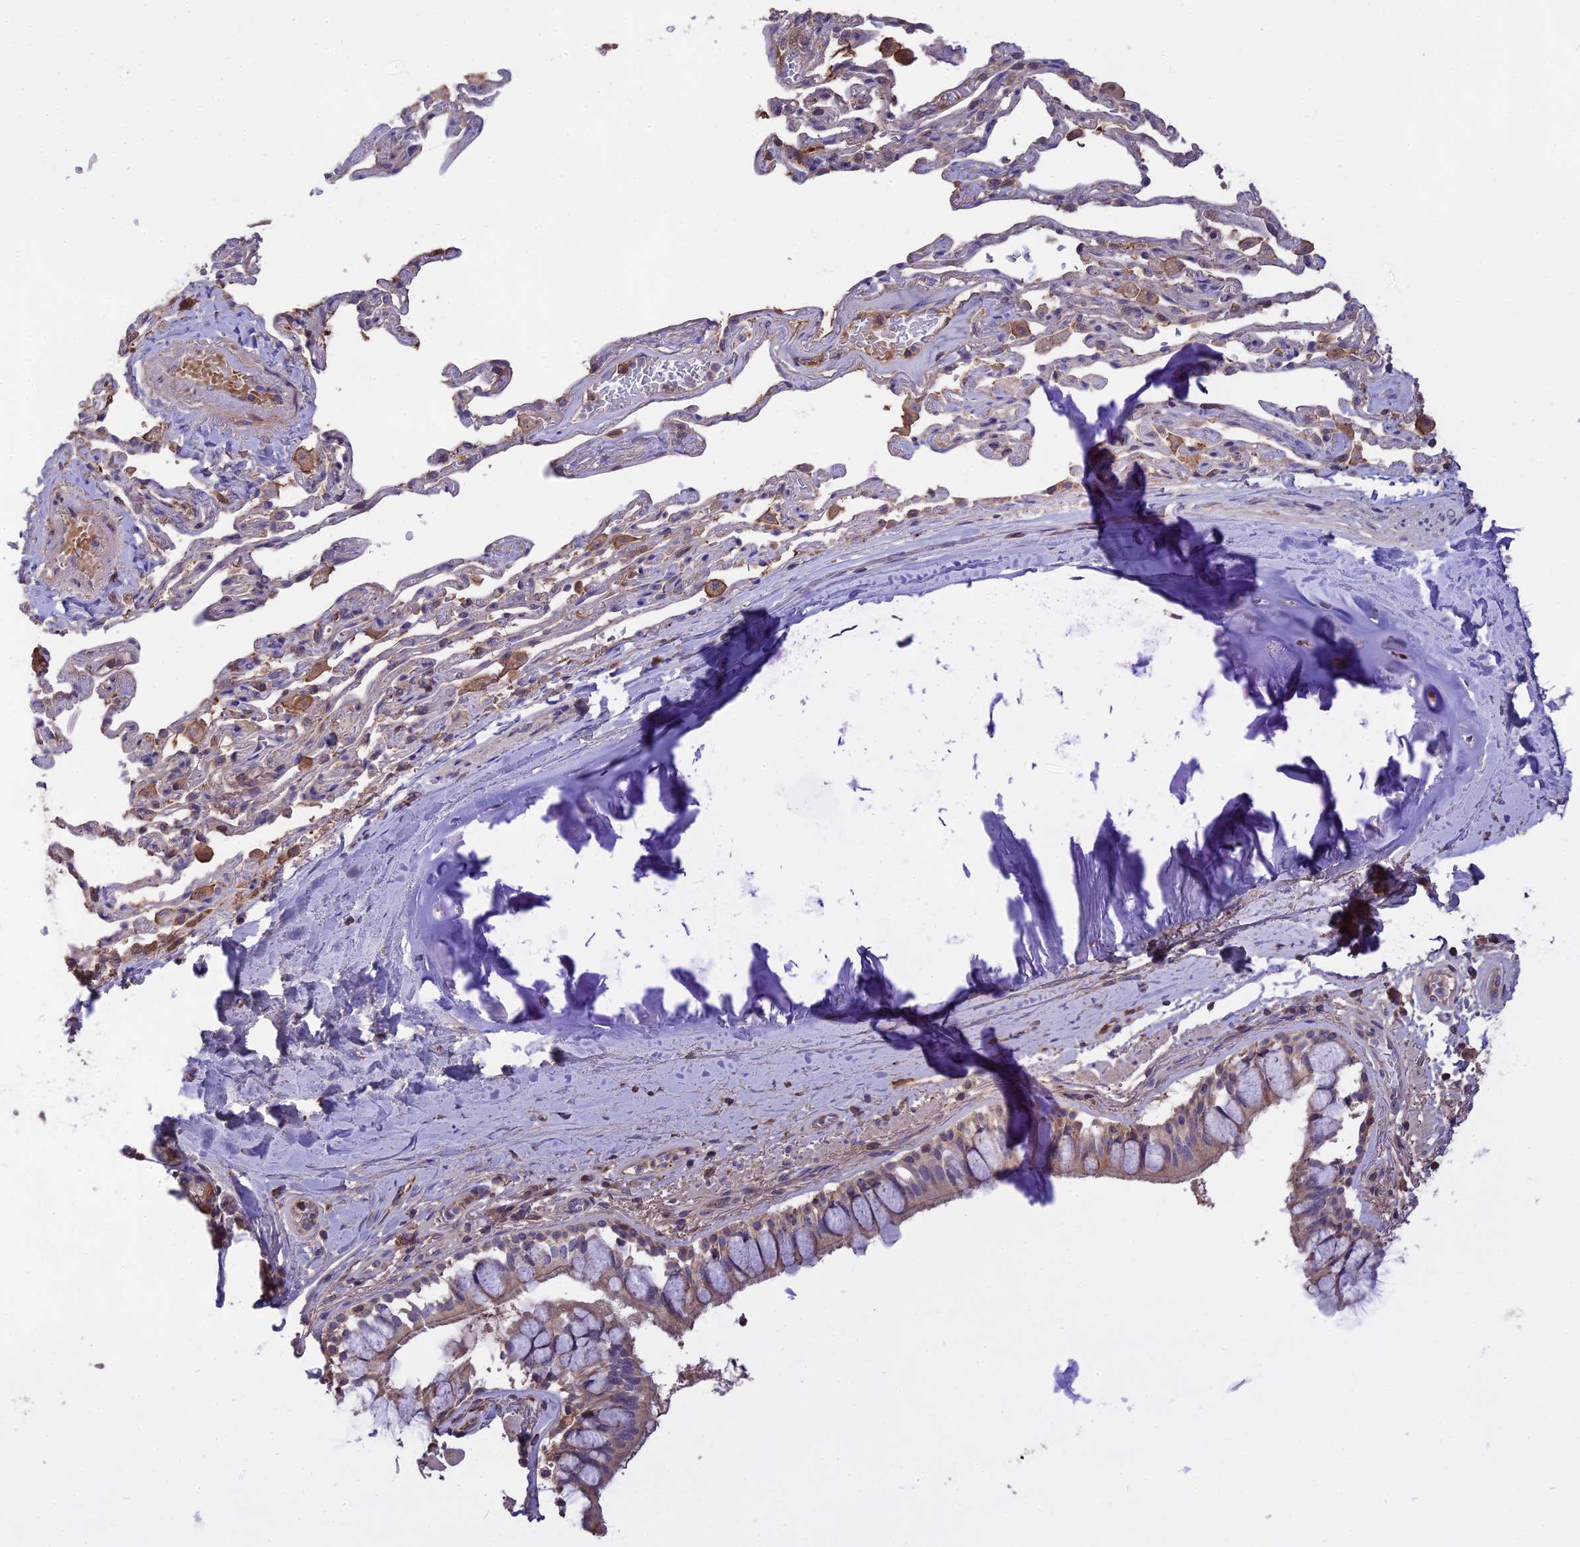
{"staining": {"intensity": "moderate", "quantity": "<25%", "location": "cytoplasmic/membranous"}, "tissue": "bronchus", "cell_type": "Respiratory epithelial cells", "image_type": "normal", "snomed": [{"axis": "morphology", "description": "Normal tissue, NOS"}, {"axis": "topography", "description": "Cartilage tissue"}], "caption": "A high-resolution micrograph shows immunohistochemistry (IHC) staining of benign bronchus, which displays moderate cytoplasmic/membranous expression in approximately <25% of respiratory epithelial cells. (Brightfield microscopy of DAB IHC at high magnification).", "gene": "NUDT8", "patient": {"sex": "male", "age": 63}}